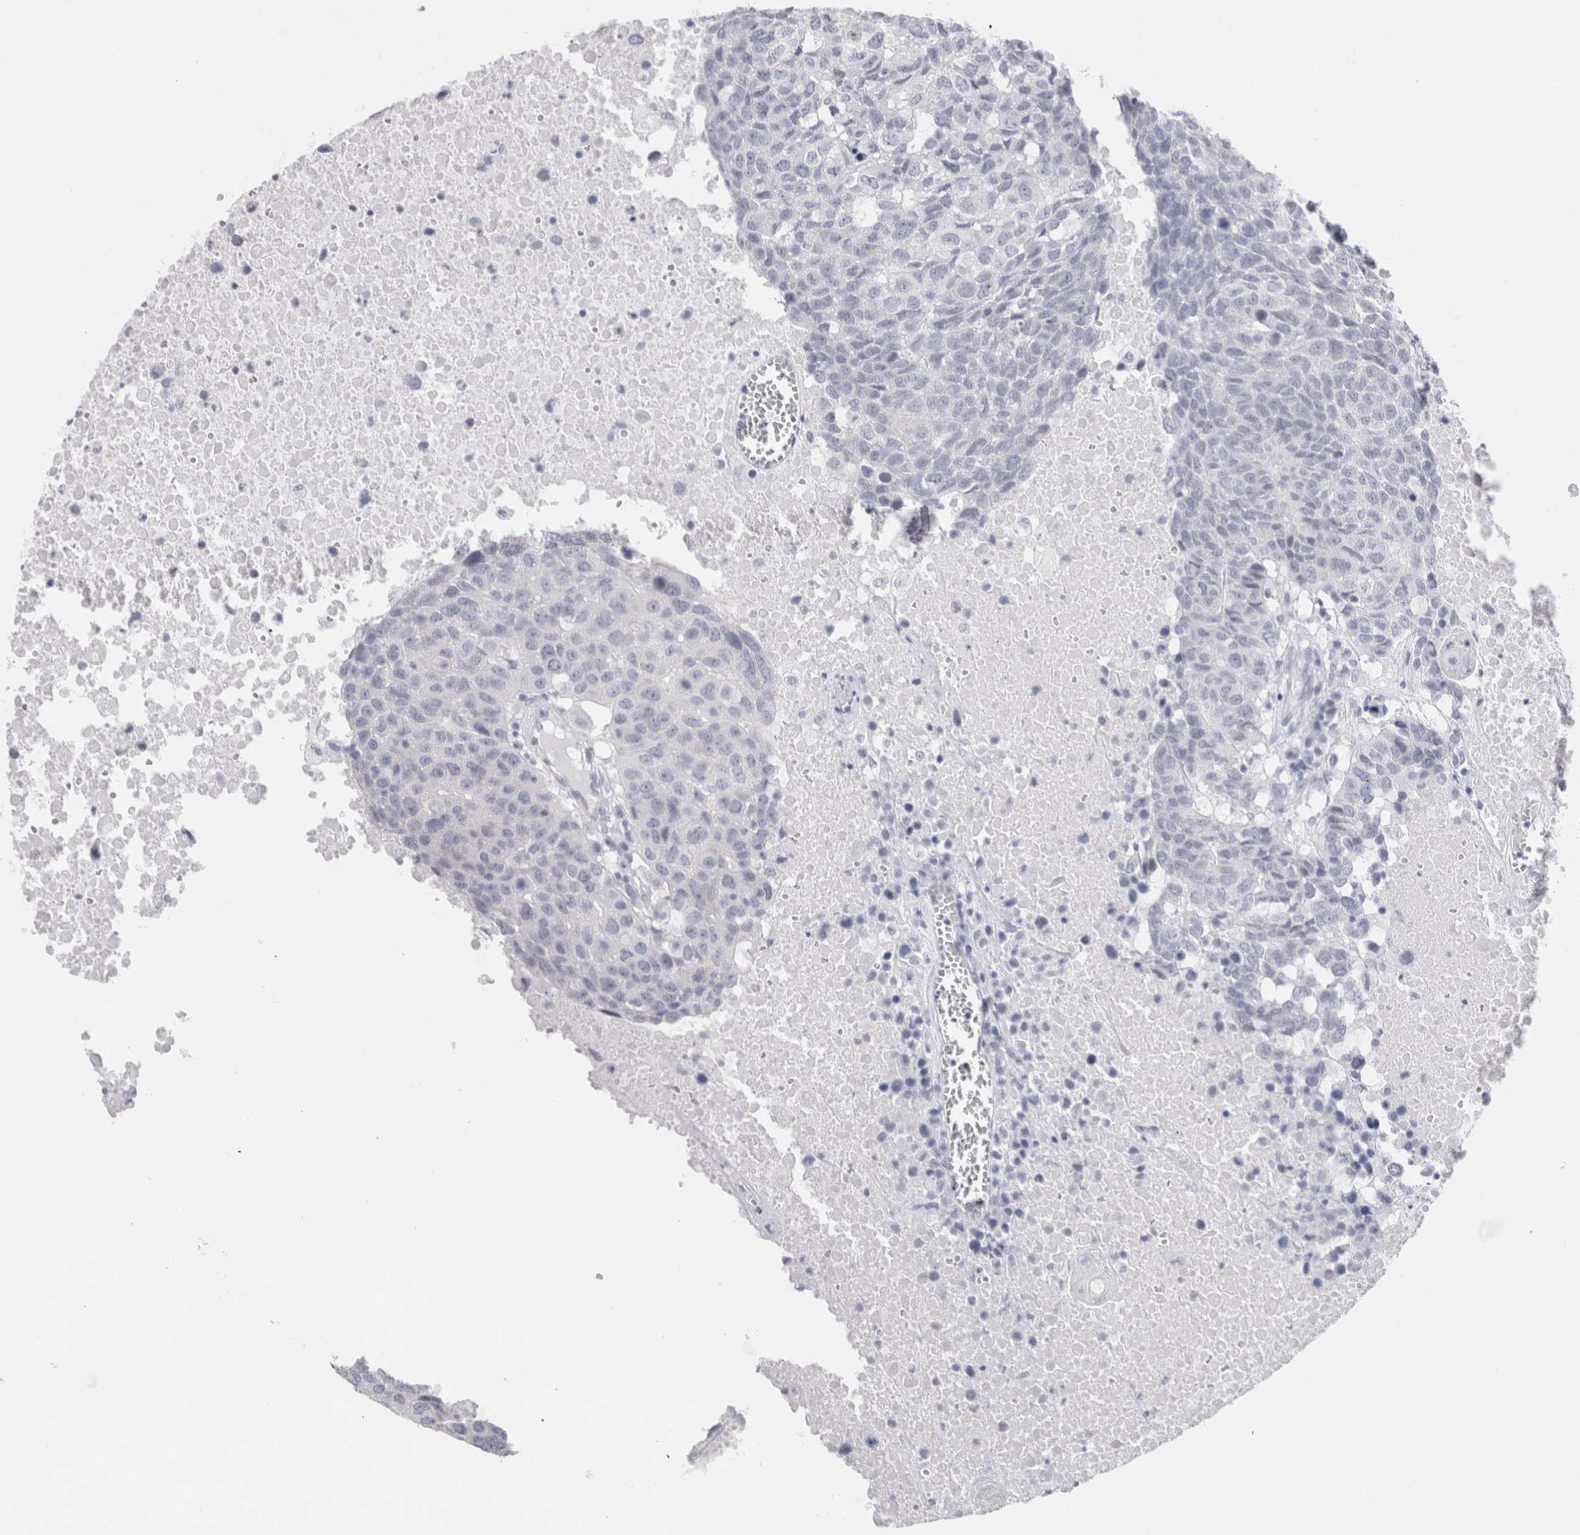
{"staining": {"intensity": "negative", "quantity": "none", "location": "none"}, "tissue": "head and neck cancer", "cell_type": "Tumor cells", "image_type": "cancer", "snomed": [{"axis": "morphology", "description": "Squamous cell carcinoma, NOS"}, {"axis": "topography", "description": "Head-Neck"}], "caption": "Image shows no protein expression in tumor cells of squamous cell carcinoma (head and neck) tissue.", "gene": "C9orf50", "patient": {"sex": "male", "age": 66}}